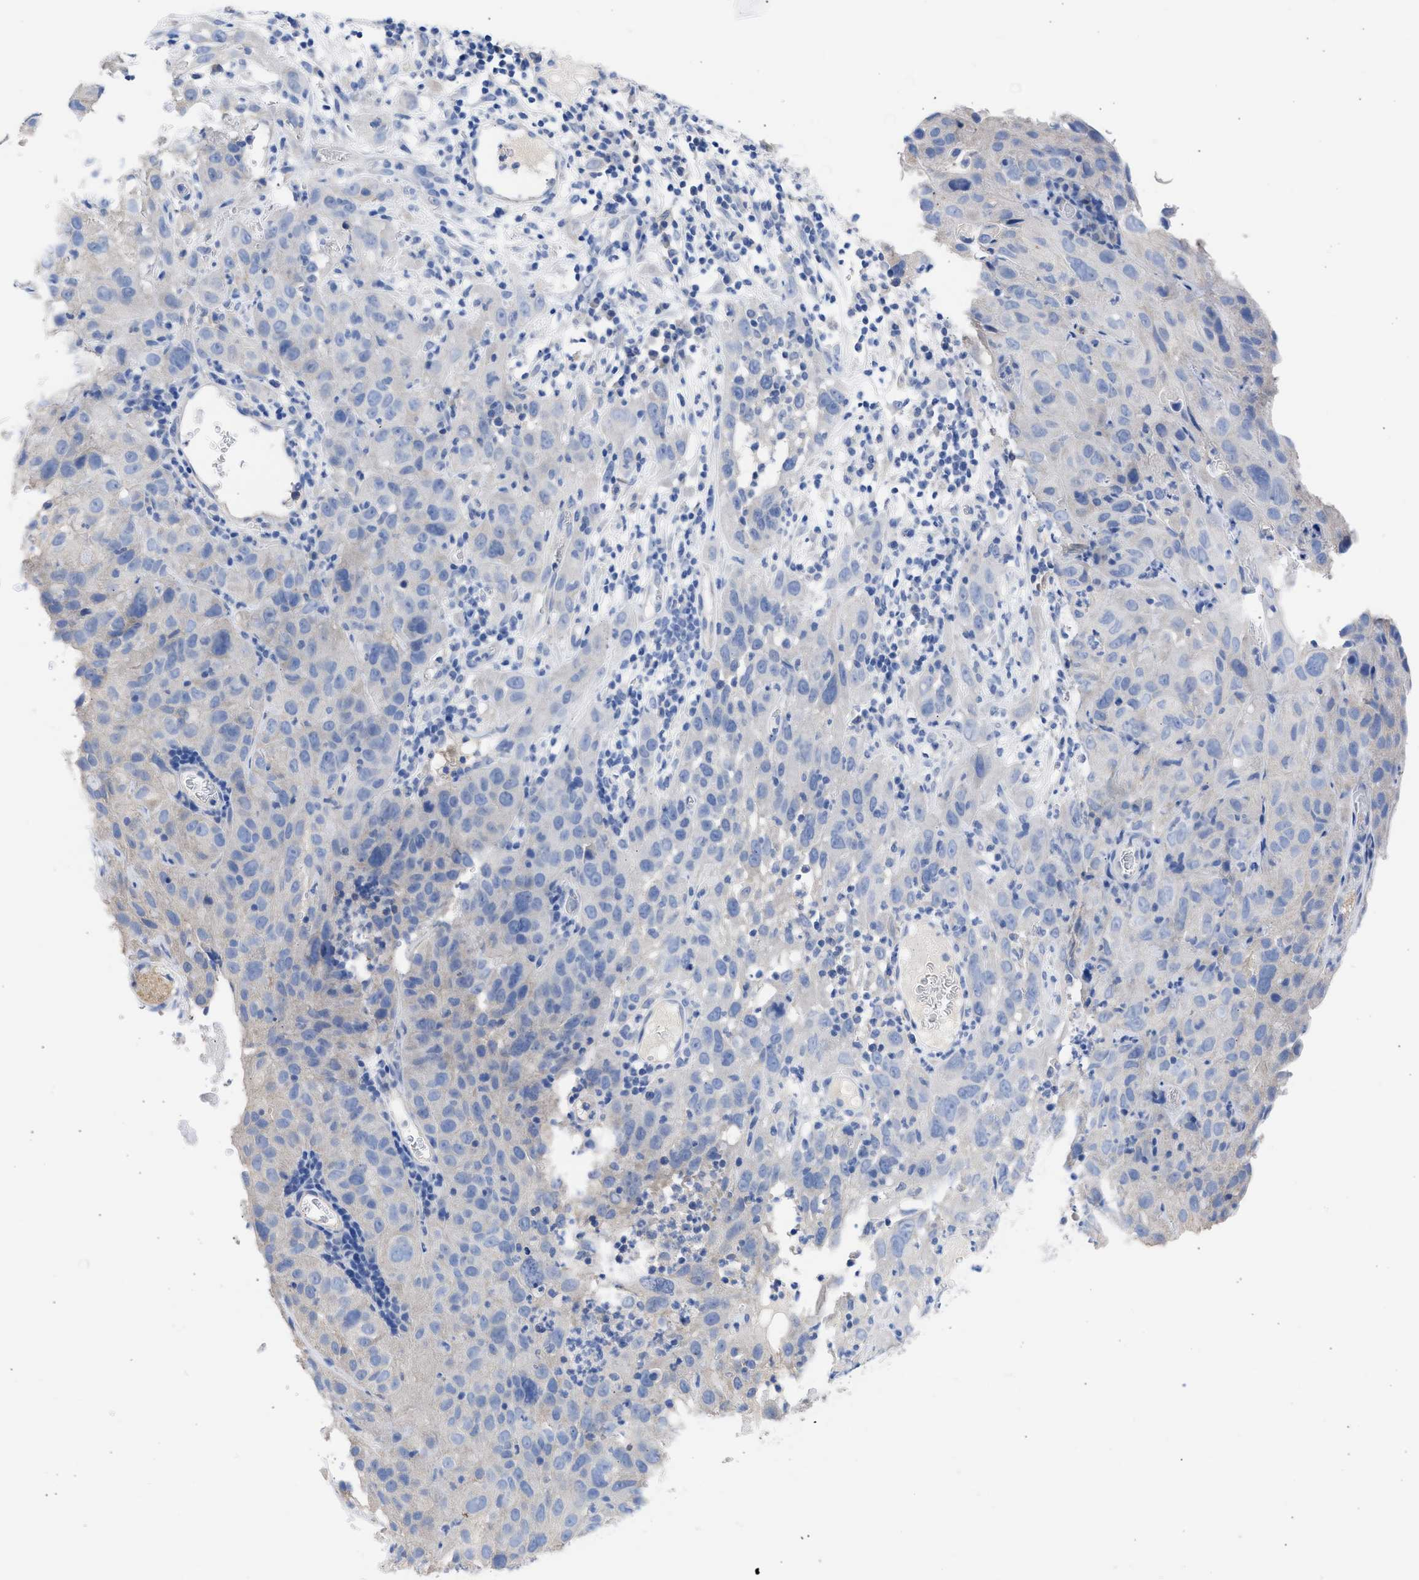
{"staining": {"intensity": "negative", "quantity": "none", "location": "none"}, "tissue": "cervical cancer", "cell_type": "Tumor cells", "image_type": "cancer", "snomed": [{"axis": "morphology", "description": "Squamous cell carcinoma, NOS"}, {"axis": "topography", "description": "Cervix"}], "caption": "DAB immunohistochemical staining of cervical cancer (squamous cell carcinoma) displays no significant positivity in tumor cells.", "gene": "RSPH1", "patient": {"sex": "female", "age": 32}}